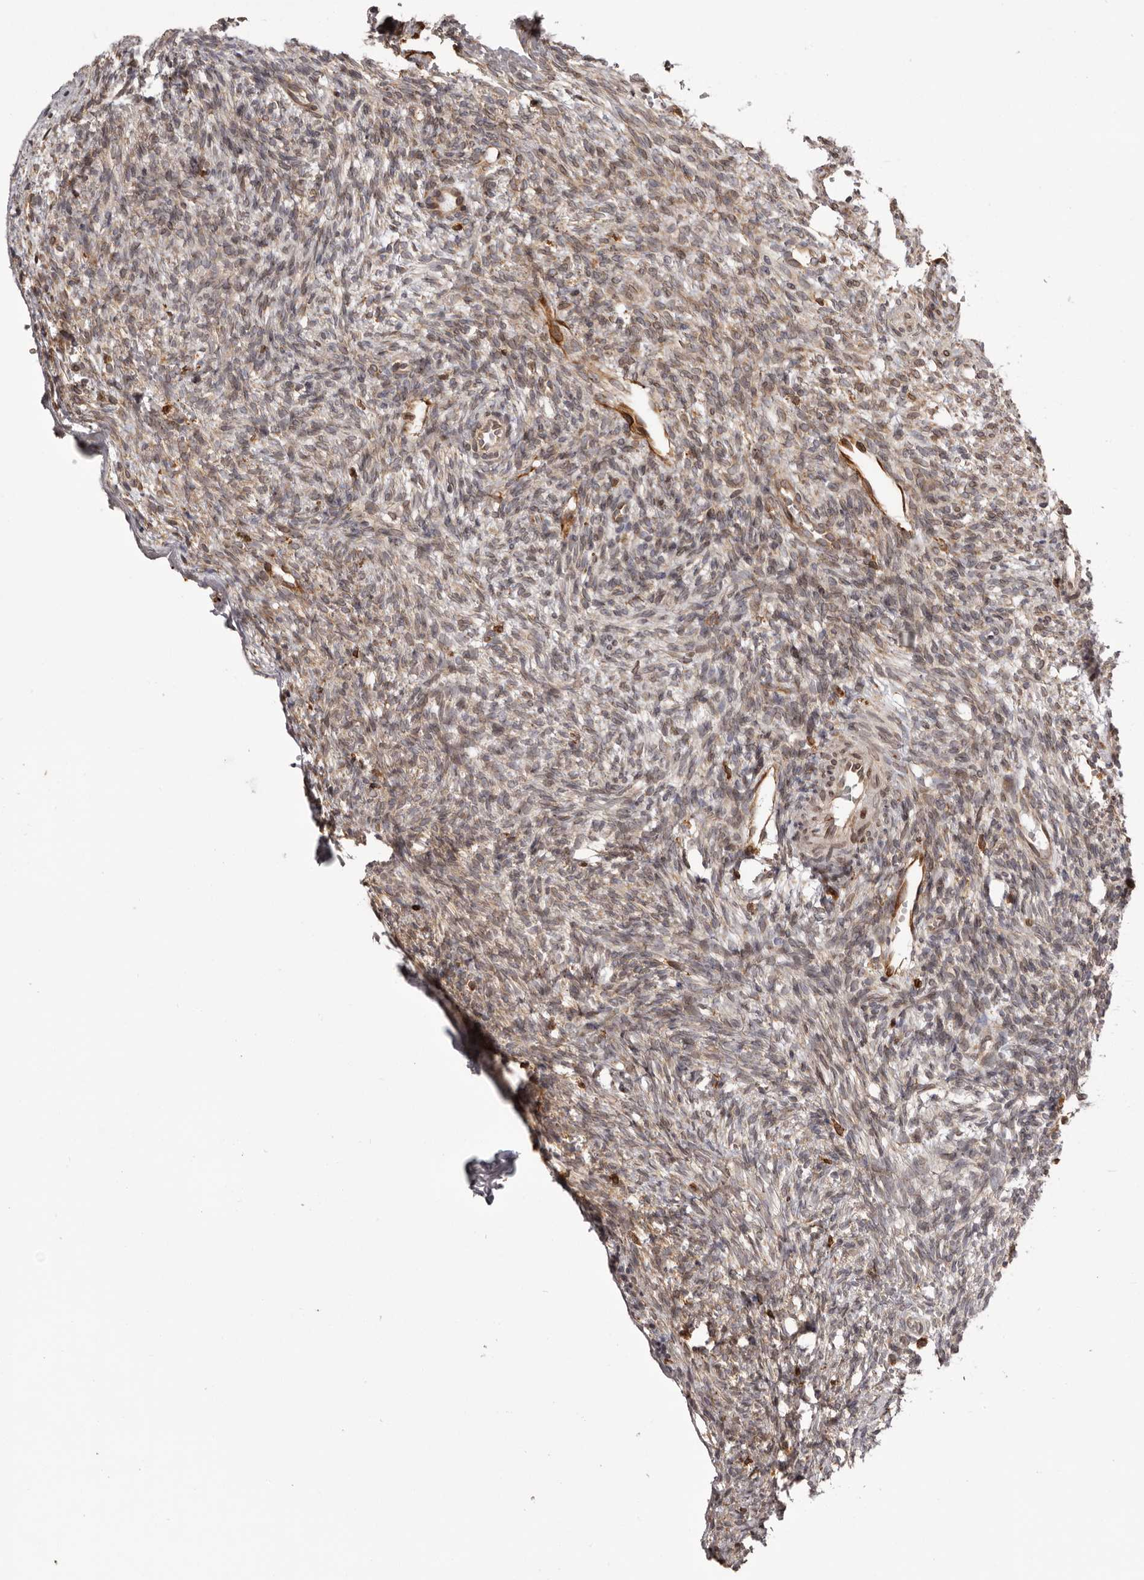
{"staining": {"intensity": "weak", "quantity": "<25%", "location": "cytoplasmic/membranous,nuclear"}, "tissue": "ovary", "cell_type": "Ovarian stroma cells", "image_type": "normal", "snomed": [{"axis": "morphology", "description": "Normal tissue, NOS"}, {"axis": "topography", "description": "Ovary"}], "caption": "High power microscopy image of an immunohistochemistry image of unremarkable ovary, revealing no significant staining in ovarian stroma cells.", "gene": "C4orf3", "patient": {"sex": "female", "age": 34}}